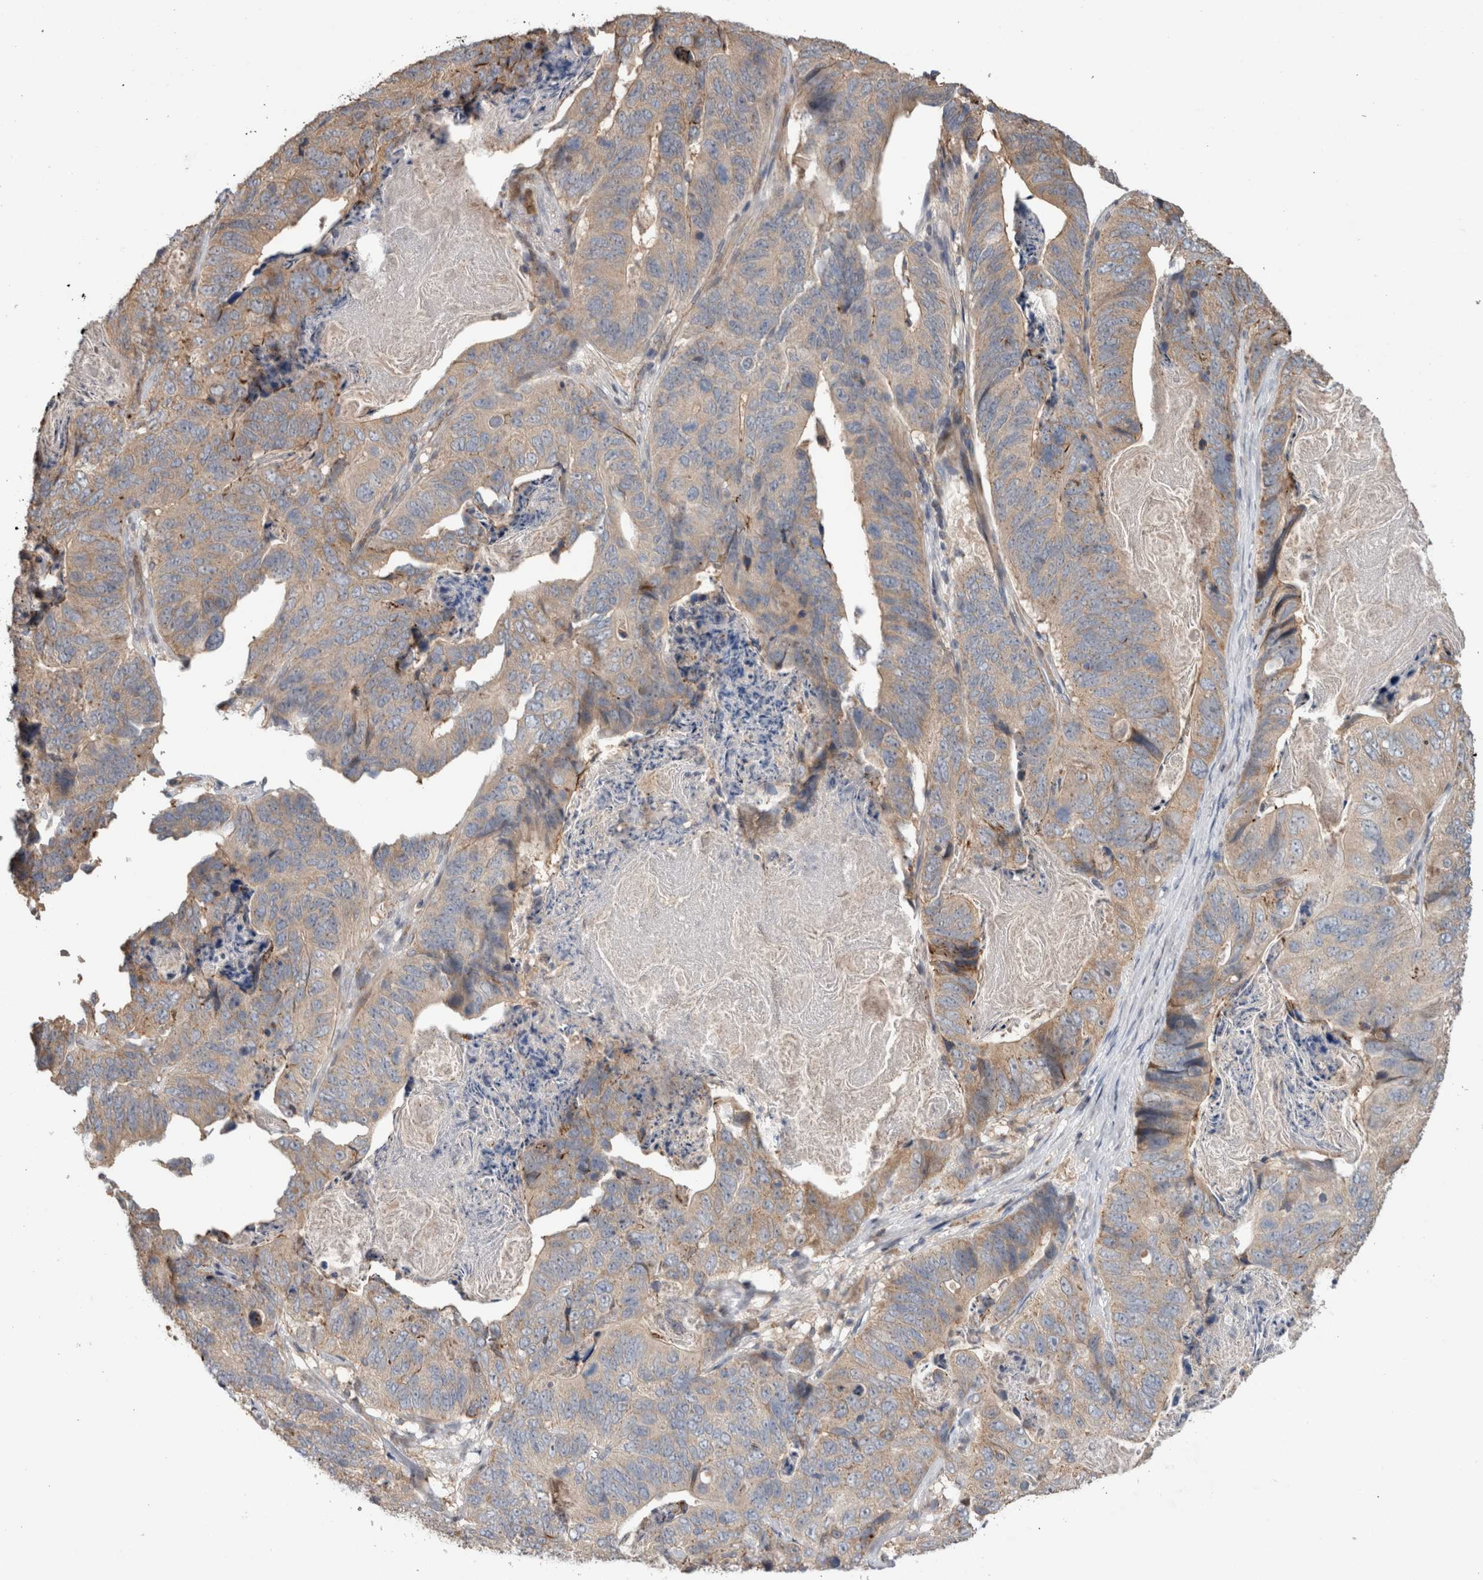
{"staining": {"intensity": "weak", "quantity": "25%-75%", "location": "cytoplasmic/membranous"}, "tissue": "stomach cancer", "cell_type": "Tumor cells", "image_type": "cancer", "snomed": [{"axis": "morphology", "description": "Normal tissue, NOS"}, {"axis": "morphology", "description": "Adenocarcinoma, NOS"}, {"axis": "topography", "description": "Stomach"}], "caption": "IHC micrograph of neoplastic tissue: stomach cancer stained using IHC exhibits low levels of weak protein expression localized specifically in the cytoplasmic/membranous of tumor cells, appearing as a cytoplasmic/membranous brown color.", "gene": "TARBP1", "patient": {"sex": "female", "age": 89}}